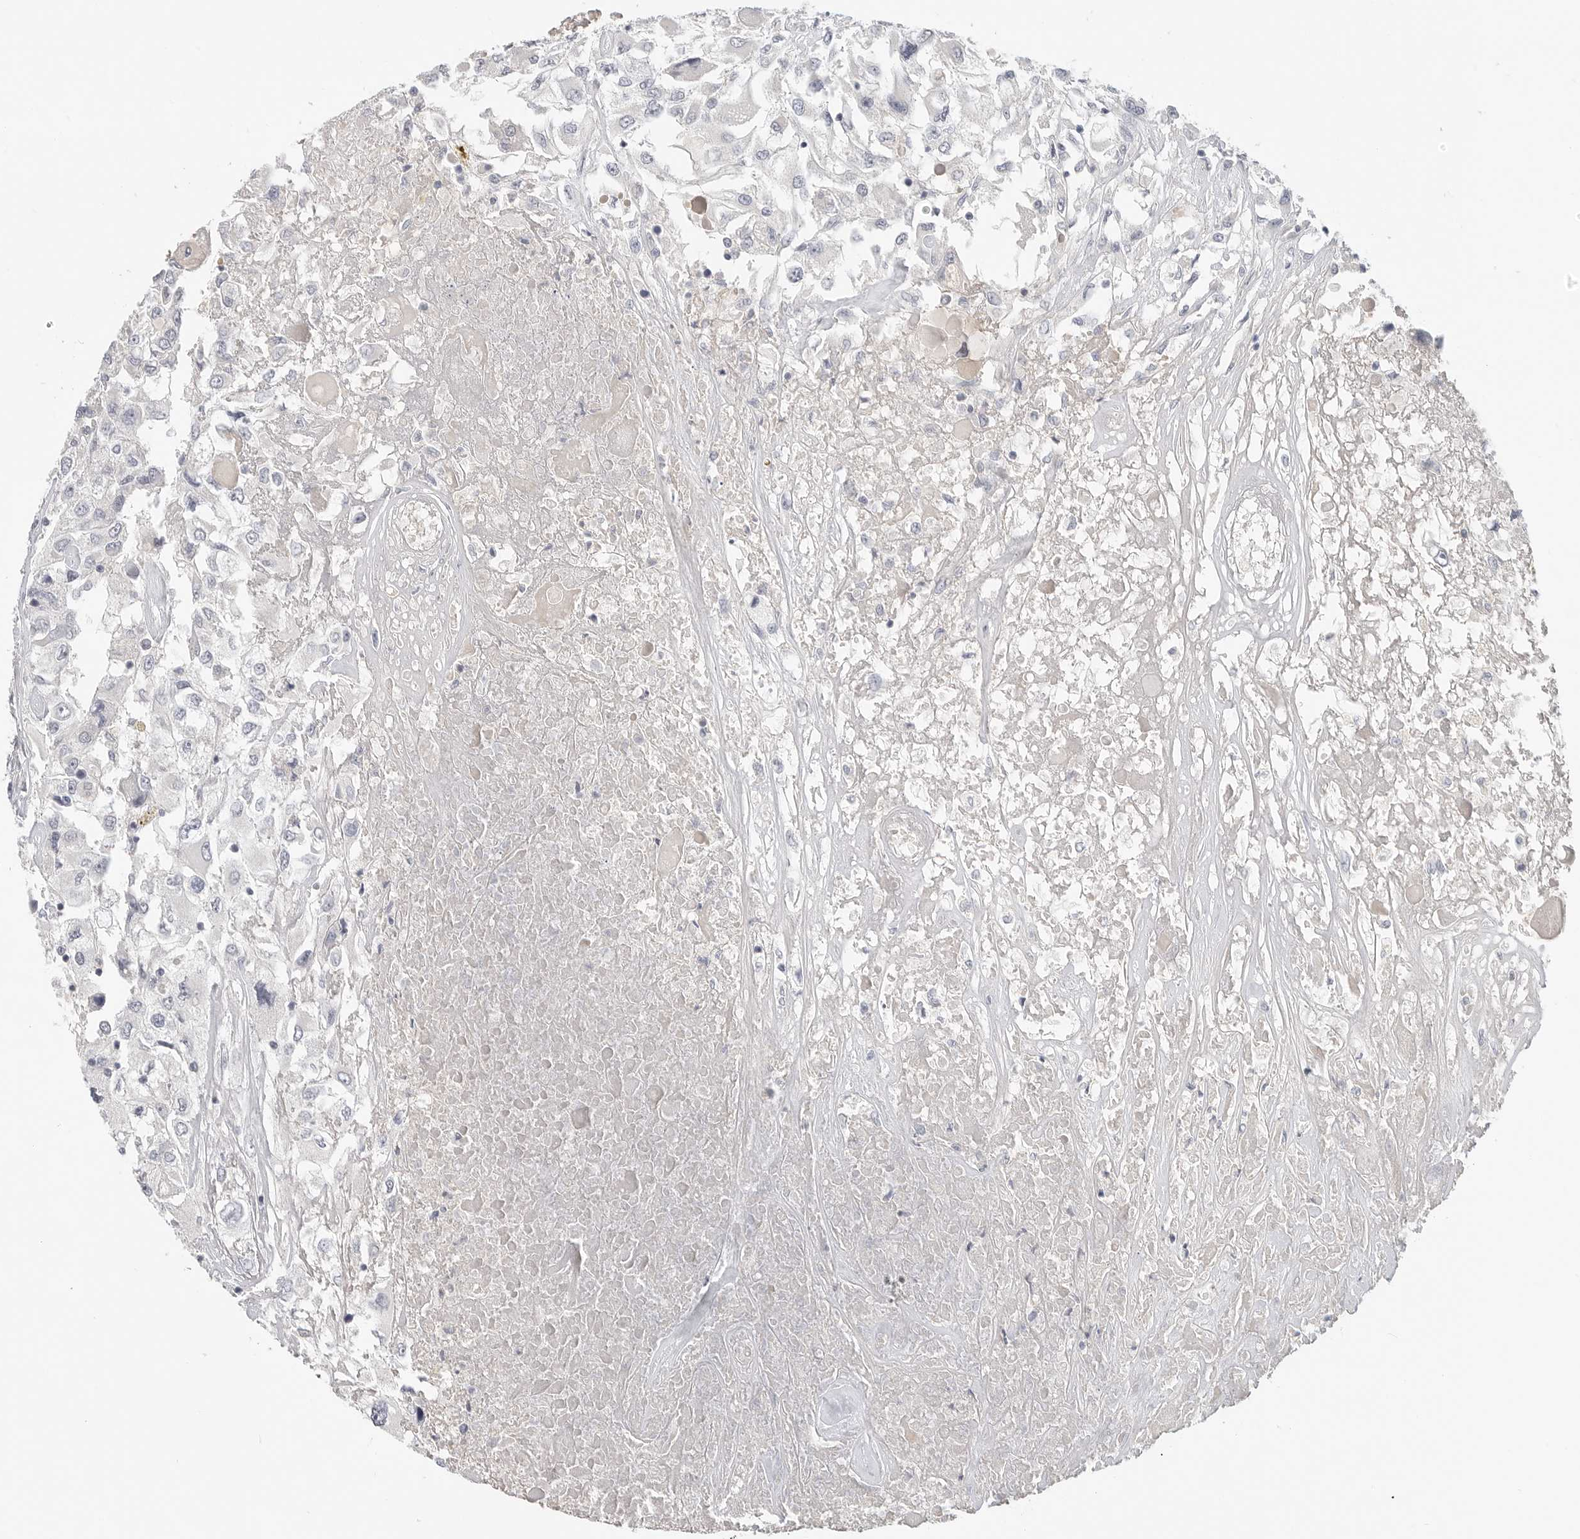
{"staining": {"intensity": "negative", "quantity": "none", "location": "none"}, "tissue": "renal cancer", "cell_type": "Tumor cells", "image_type": "cancer", "snomed": [{"axis": "morphology", "description": "Adenocarcinoma, NOS"}, {"axis": "topography", "description": "Kidney"}], "caption": "Renal cancer (adenocarcinoma) stained for a protein using IHC reveals no staining tumor cells.", "gene": "FBN2", "patient": {"sex": "female", "age": 52}}